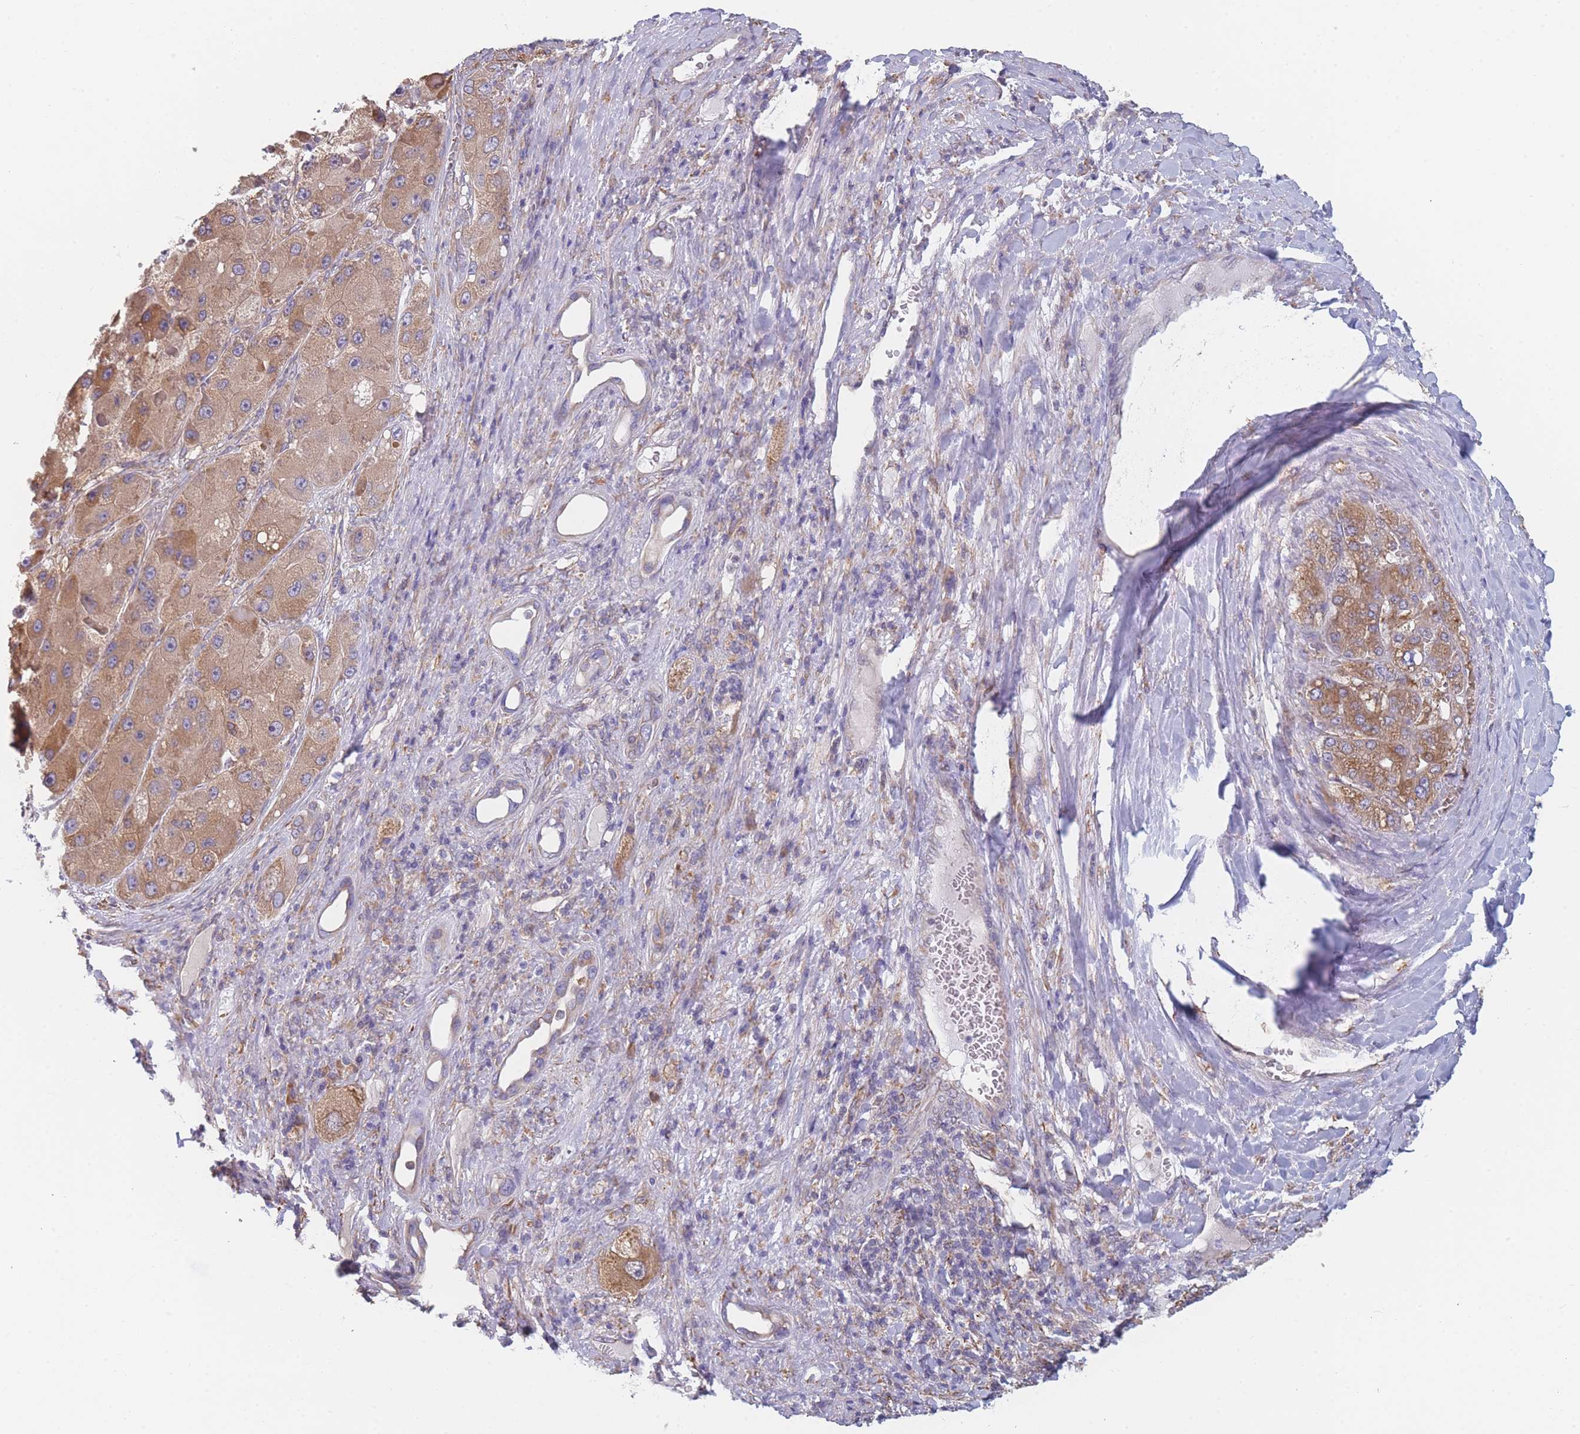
{"staining": {"intensity": "moderate", "quantity": ">75%", "location": "cytoplasmic/membranous"}, "tissue": "liver cancer", "cell_type": "Tumor cells", "image_type": "cancer", "snomed": [{"axis": "morphology", "description": "Carcinoma, Hepatocellular, NOS"}, {"axis": "topography", "description": "Liver"}], "caption": "Protein positivity by IHC displays moderate cytoplasmic/membranous positivity in approximately >75% of tumor cells in liver cancer (hepatocellular carcinoma). The protein is stained brown, and the nuclei are stained in blue (DAB IHC with brightfield microscopy, high magnification).", "gene": "OR7C2", "patient": {"sex": "female", "age": 73}}